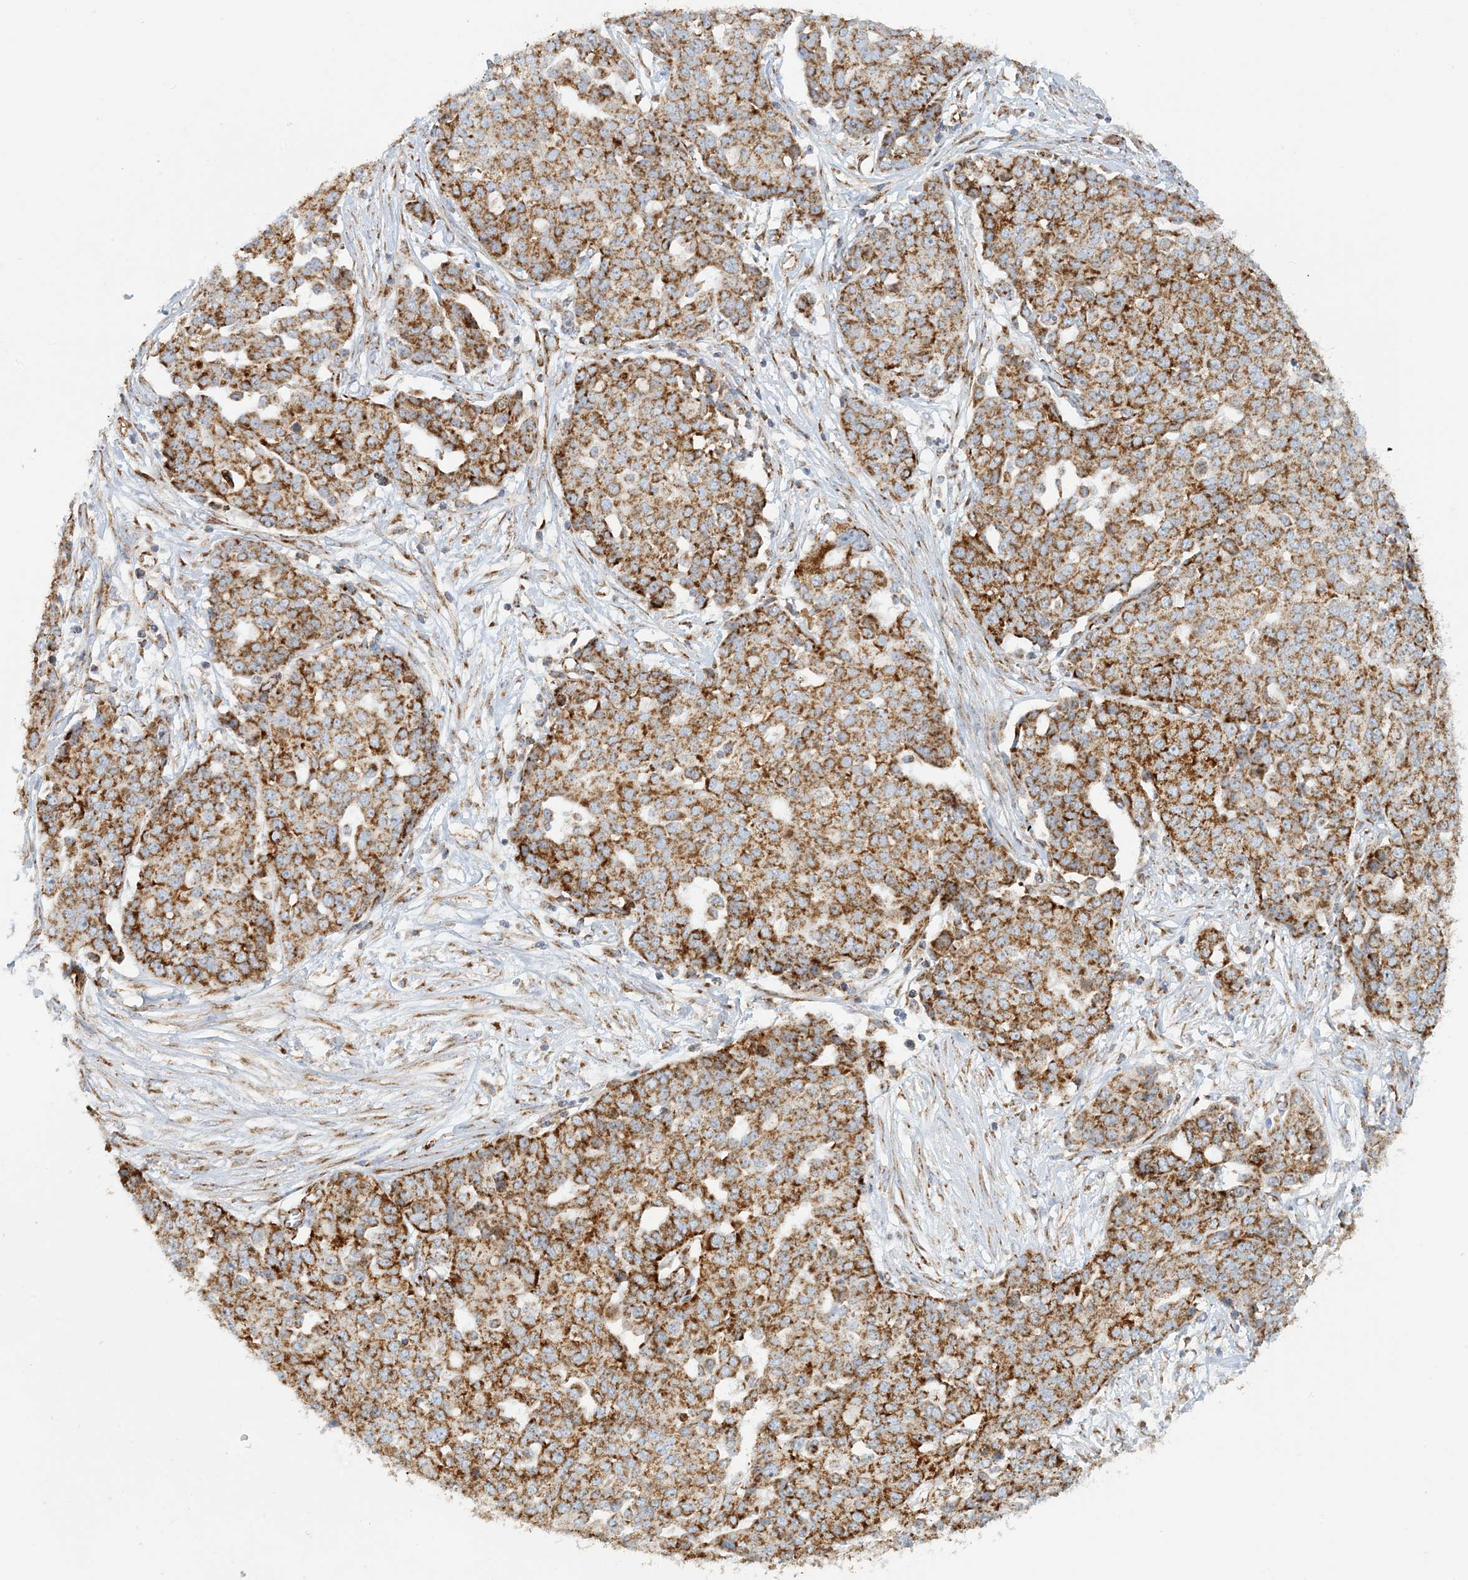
{"staining": {"intensity": "strong", "quantity": ">75%", "location": "cytoplasmic/membranous"}, "tissue": "ovarian cancer", "cell_type": "Tumor cells", "image_type": "cancer", "snomed": [{"axis": "morphology", "description": "Cystadenocarcinoma, serous, NOS"}, {"axis": "topography", "description": "Soft tissue"}, {"axis": "topography", "description": "Ovary"}], "caption": "Ovarian cancer tissue reveals strong cytoplasmic/membranous staining in about >75% of tumor cells", "gene": "COA3", "patient": {"sex": "female", "age": 57}}